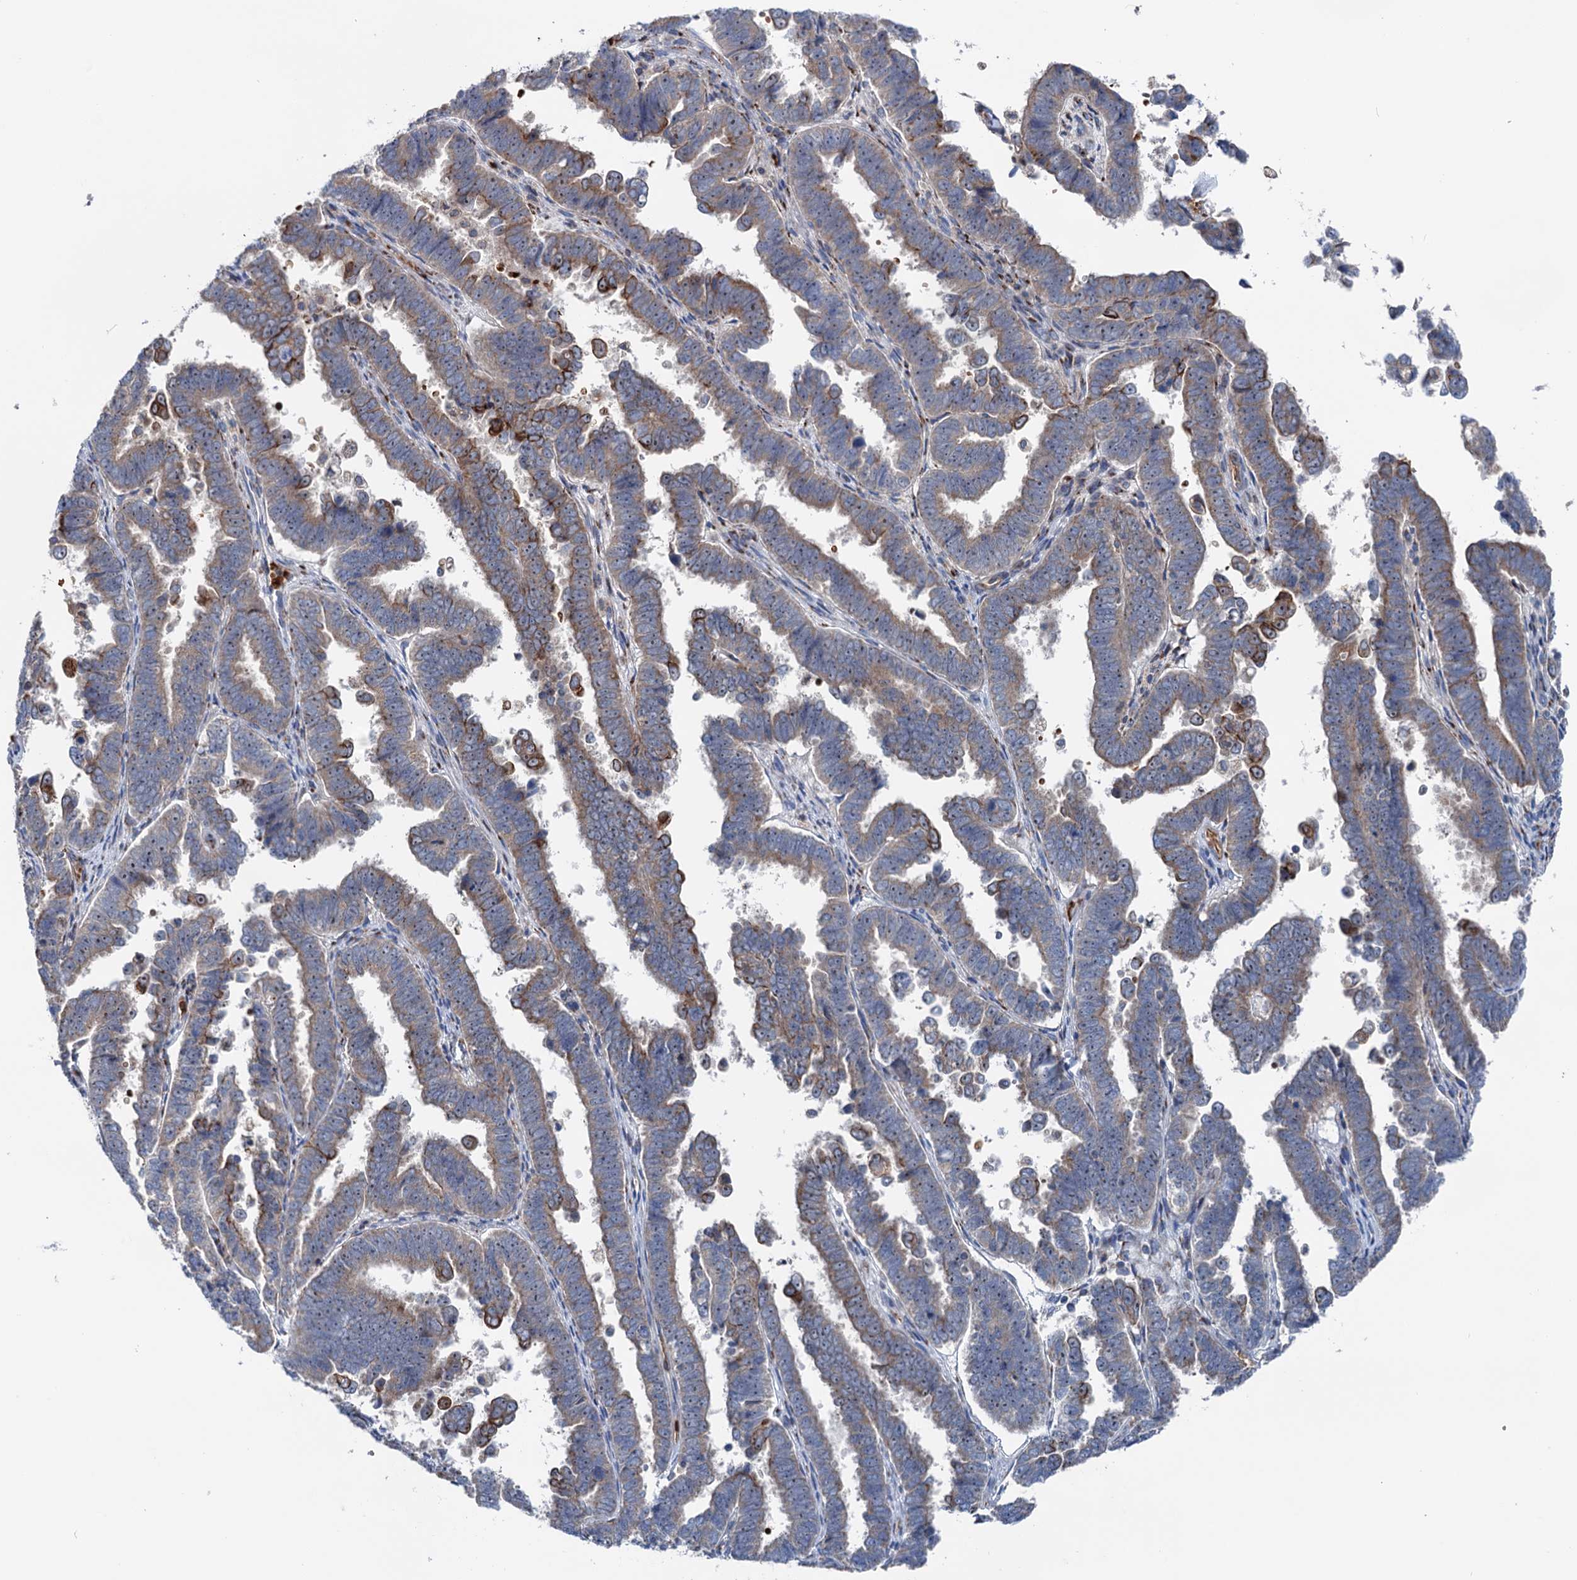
{"staining": {"intensity": "strong", "quantity": "<25%", "location": "cytoplasmic/membranous"}, "tissue": "endometrial cancer", "cell_type": "Tumor cells", "image_type": "cancer", "snomed": [{"axis": "morphology", "description": "Adenocarcinoma, NOS"}, {"axis": "topography", "description": "Endometrium"}], "caption": "Endometrial cancer (adenocarcinoma) stained for a protein reveals strong cytoplasmic/membranous positivity in tumor cells. The protein of interest is shown in brown color, while the nuclei are stained blue.", "gene": "EIPR1", "patient": {"sex": "female", "age": 75}}